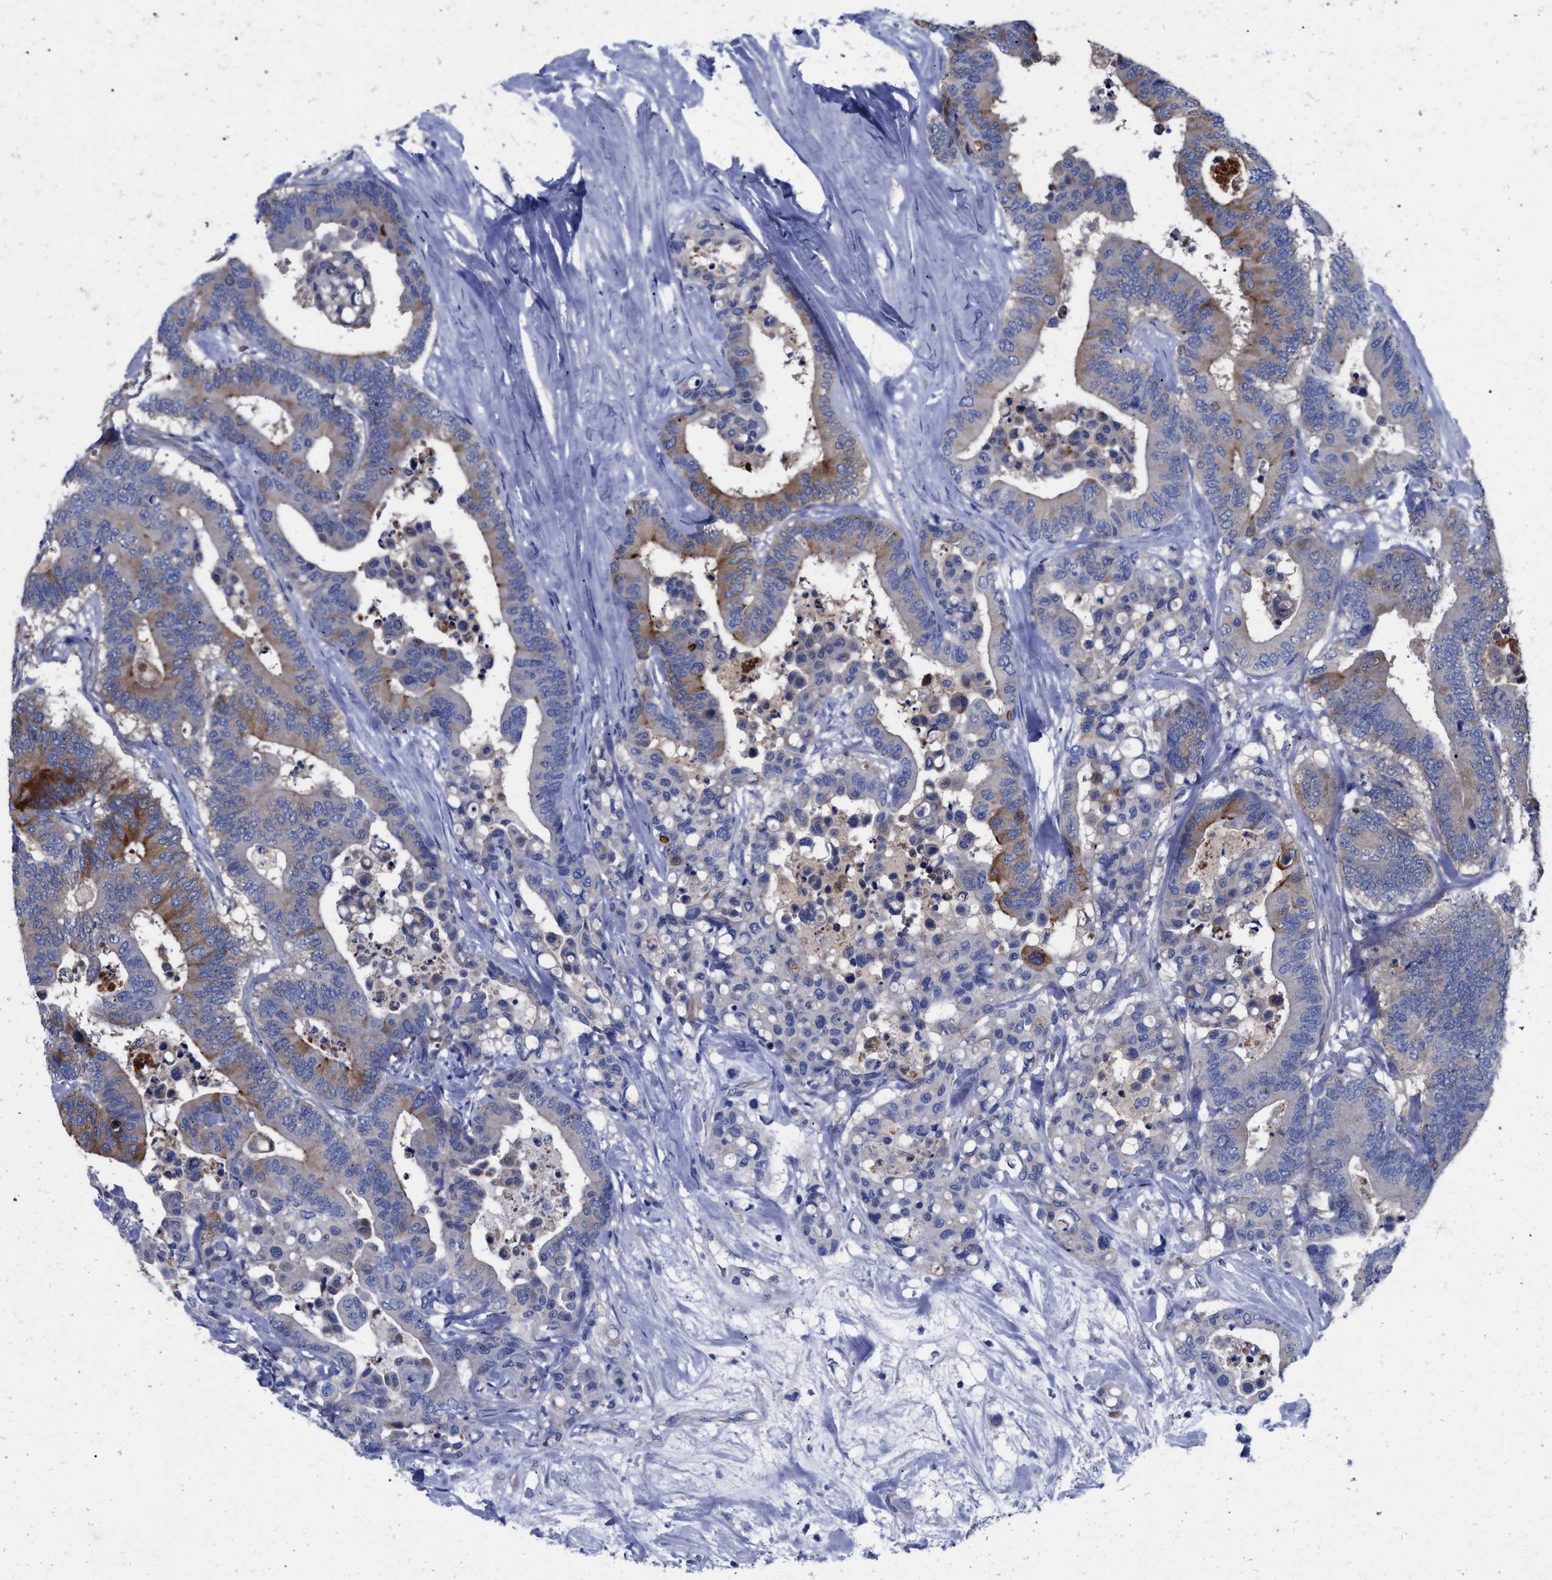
{"staining": {"intensity": "moderate", "quantity": "<25%", "location": "cytoplasmic/membranous"}, "tissue": "colorectal cancer", "cell_type": "Tumor cells", "image_type": "cancer", "snomed": [{"axis": "morphology", "description": "Normal tissue, NOS"}, {"axis": "morphology", "description": "Adenocarcinoma, NOS"}, {"axis": "topography", "description": "Colon"}], "caption": "Moderate cytoplasmic/membranous positivity for a protein is appreciated in about <25% of tumor cells of colorectal cancer using immunohistochemistry.", "gene": "GMPR", "patient": {"sex": "male", "age": 82}}